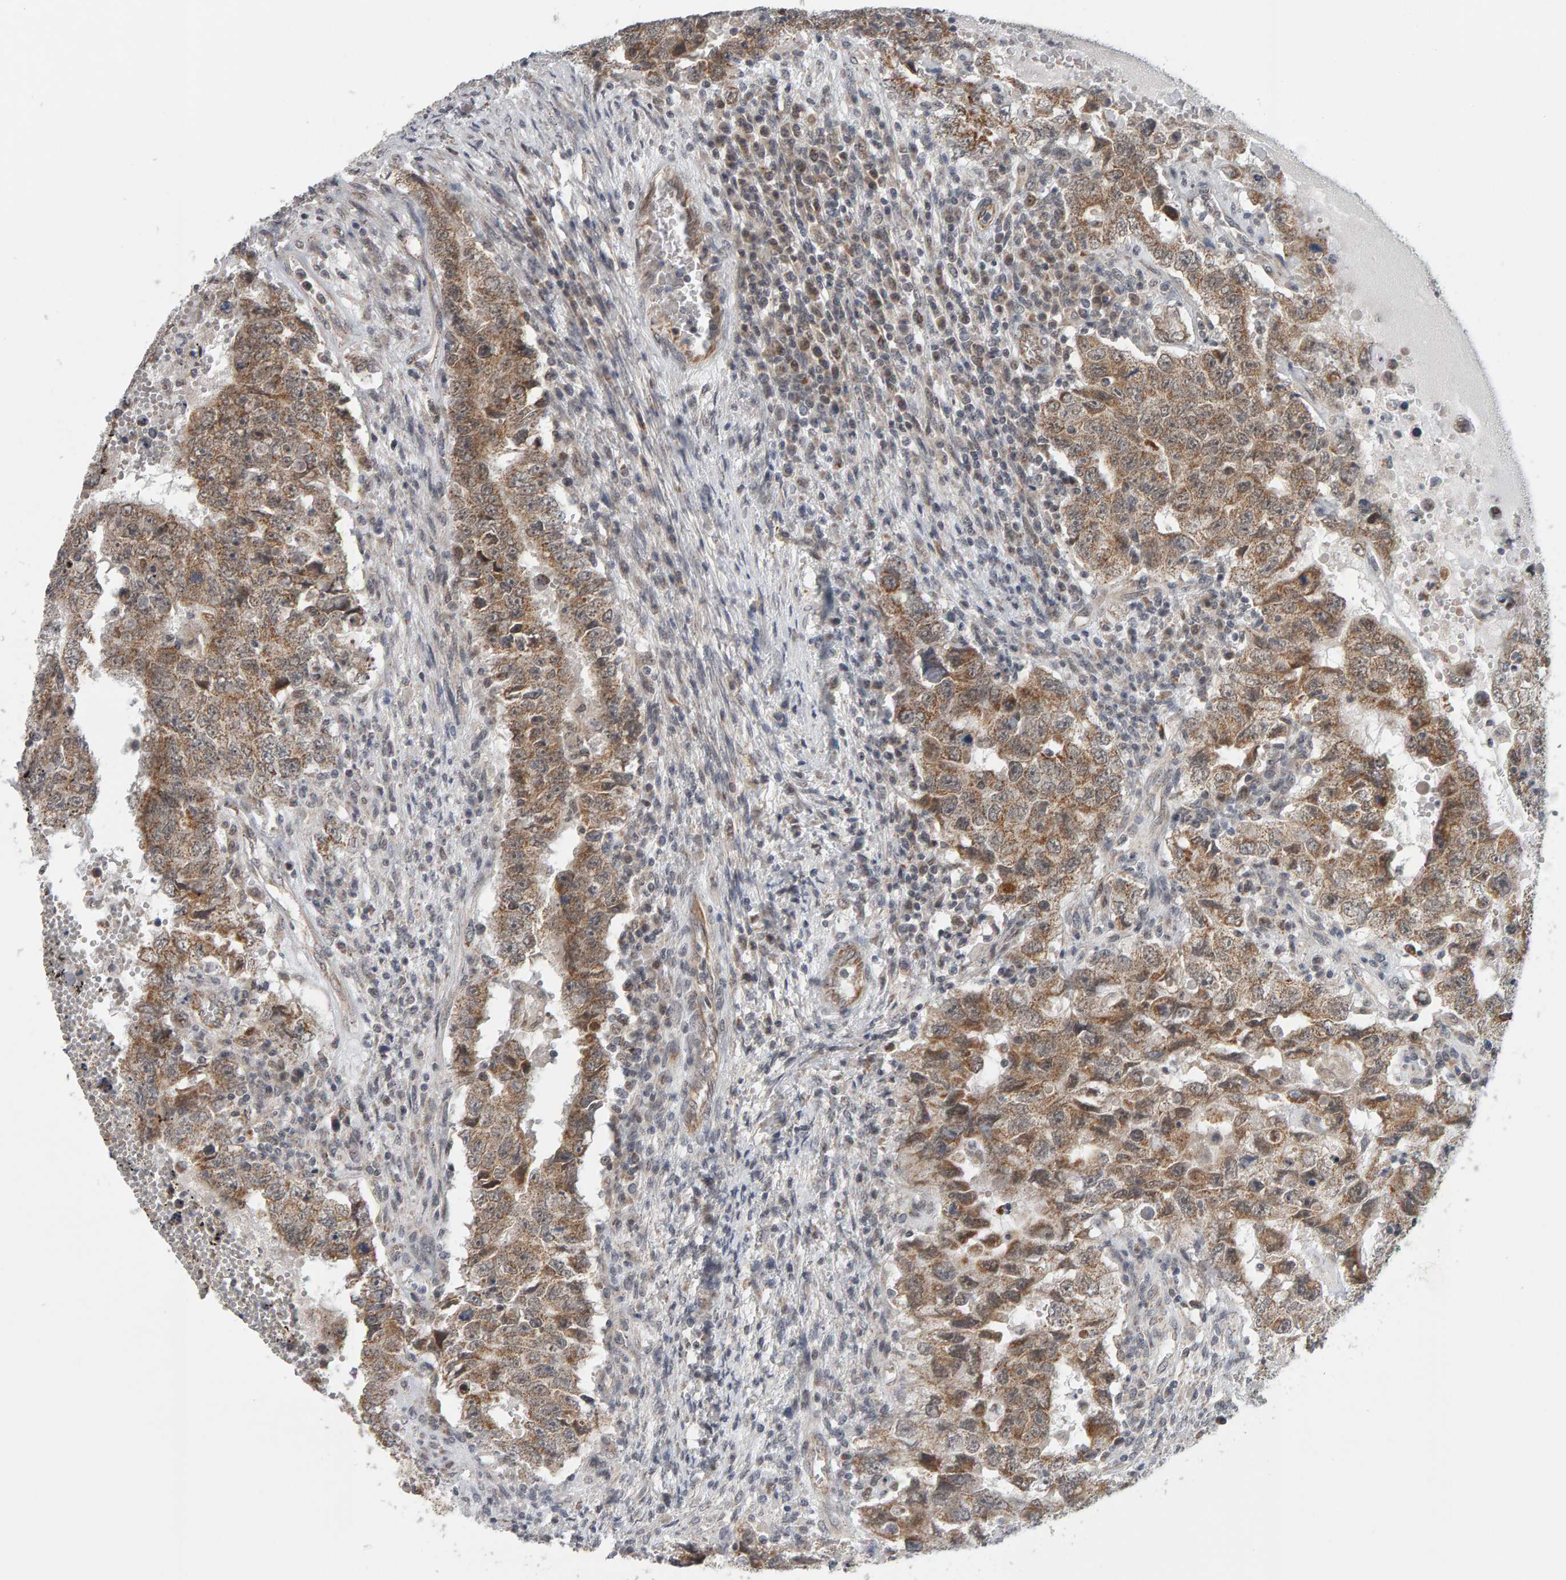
{"staining": {"intensity": "moderate", "quantity": ">75%", "location": "cytoplasmic/membranous"}, "tissue": "testis cancer", "cell_type": "Tumor cells", "image_type": "cancer", "snomed": [{"axis": "morphology", "description": "Carcinoma, Embryonal, NOS"}, {"axis": "topography", "description": "Testis"}], "caption": "Immunohistochemical staining of human testis cancer (embryonal carcinoma) exhibits medium levels of moderate cytoplasmic/membranous protein staining in approximately >75% of tumor cells.", "gene": "DAP3", "patient": {"sex": "male", "age": 26}}